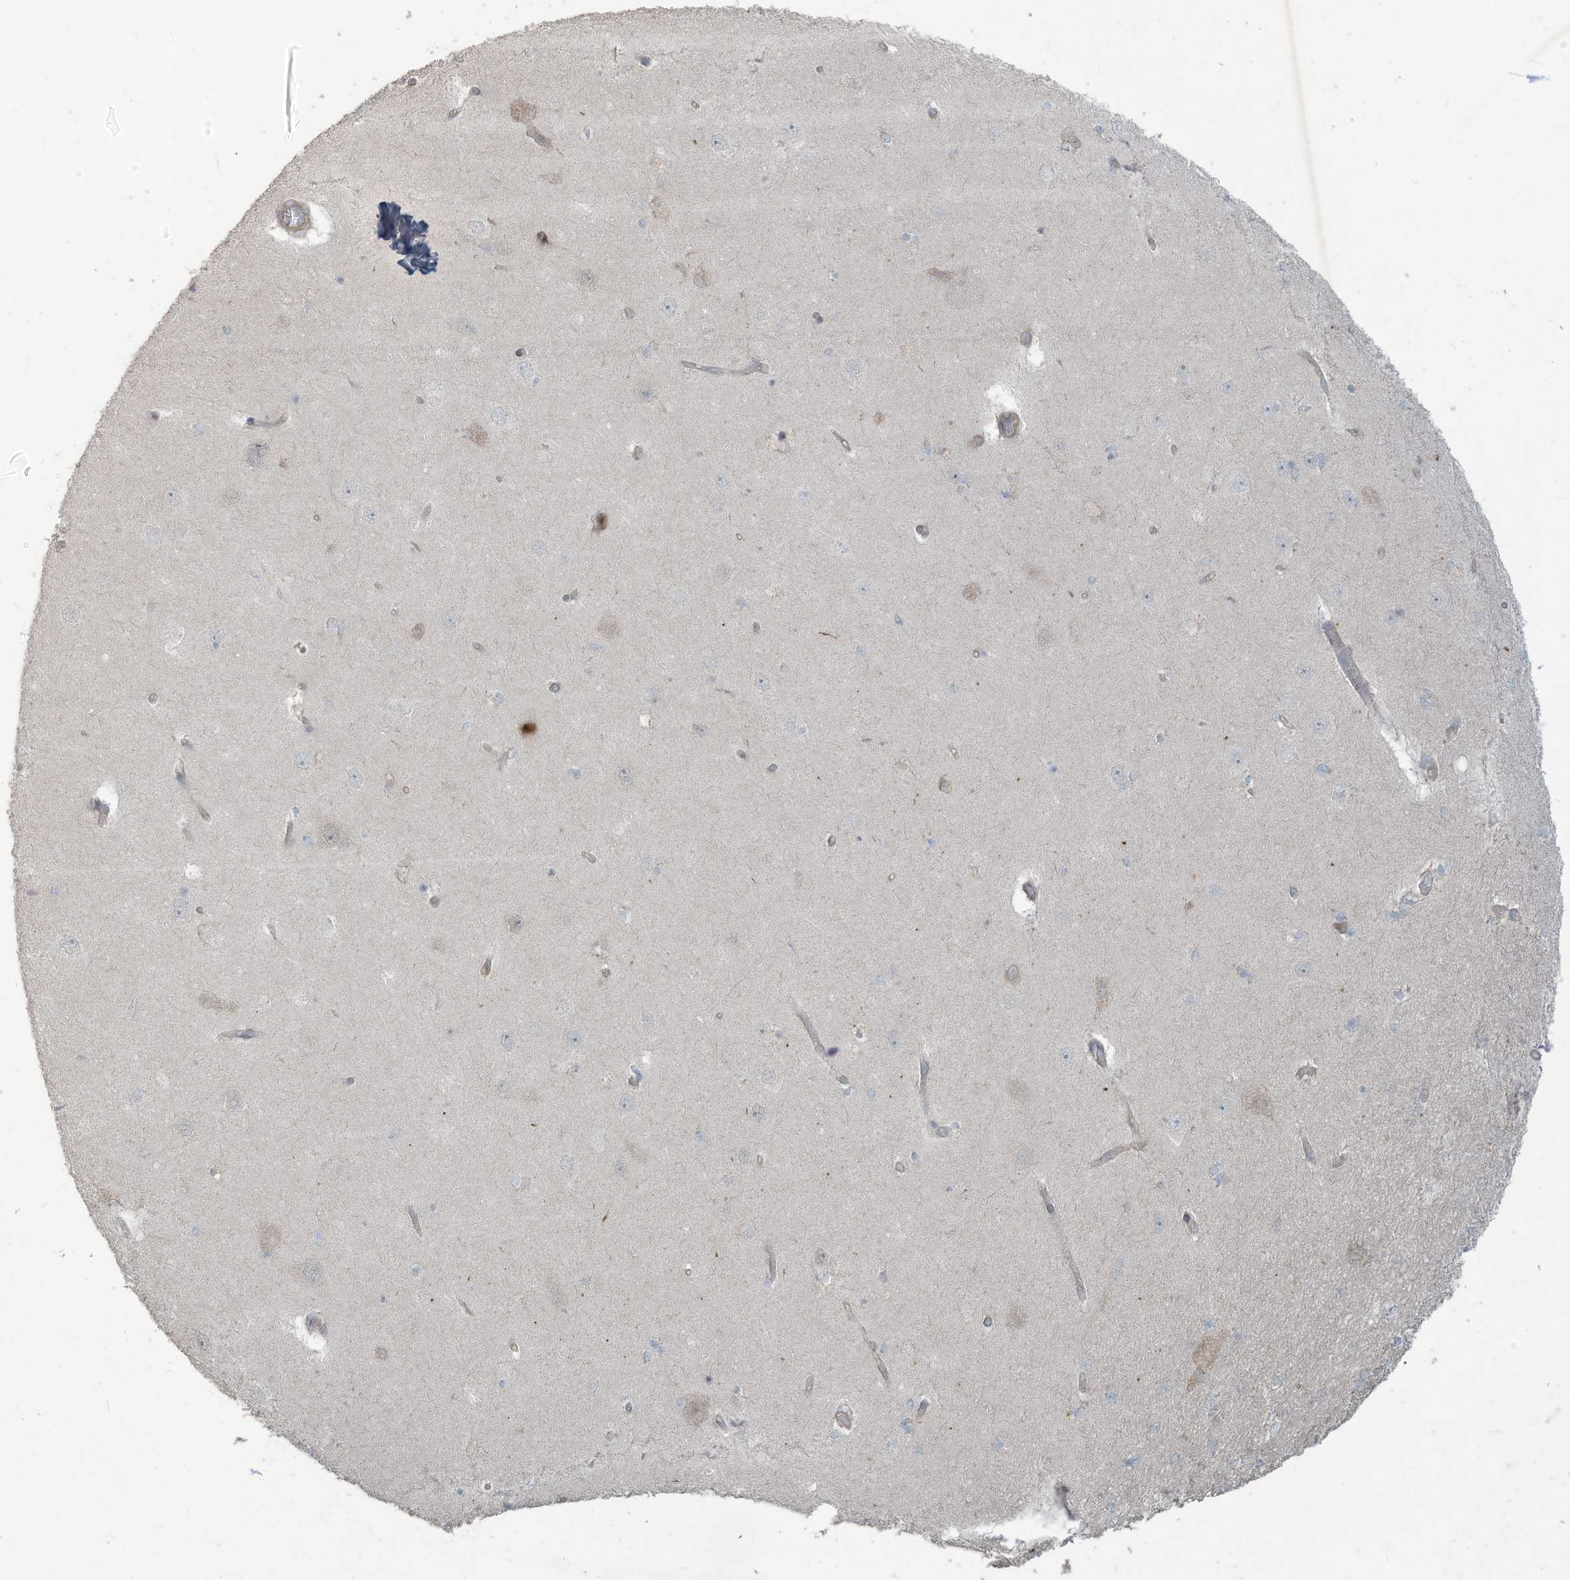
{"staining": {"intensity": "negative", "quantity": "none", "location": "none"}, "tissue": "hippocampus", "cell_type": "Glial cells", "image_type": "normal", "snomed": [{"axis": "morphology", "description": "Normal tissue, NOS"}, {"axis": "topography", "description": "Hippocampus"}], "caption": "IHC image of normal hippocampus: hippocampus stained with DAB exhibits no significant protein staining in glial cells.", "gene": "MAGIX", "patient": {"sex": "female", "age": 54}}